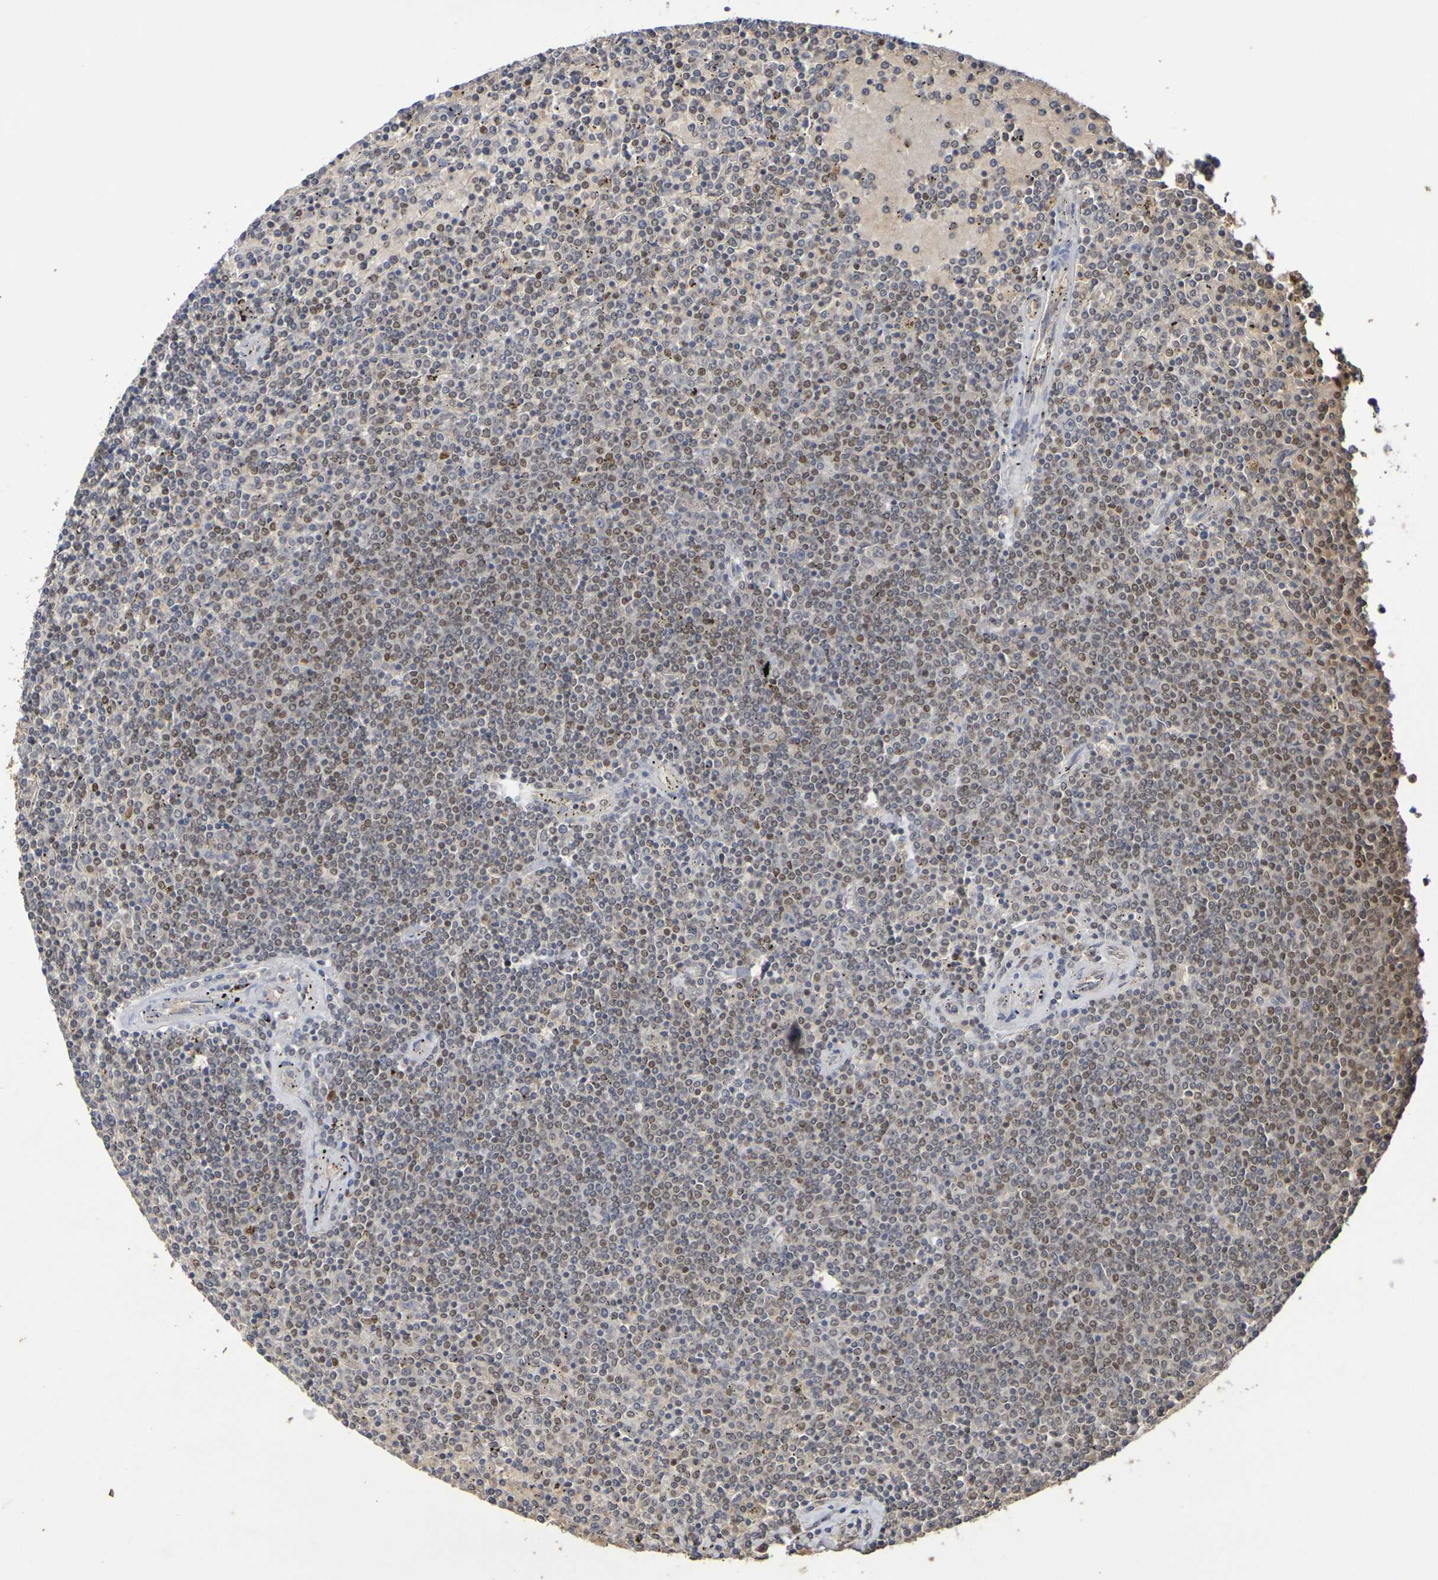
{"staining": {"intensity": "moderate", "quantity": ">75%", "location": "nuclear"}, "tissue": "lymphoma", "cell_type": "Tumor cells", "image_type": "cancer", "snomed": [{"axis": "morphology", "description": "Malignant lymphoma, non-Hodgkin's type, Low grade"}, {"axis": "topography", "description": "Spleen"}], "caption": "DAB immunohistochemical staining of lymphoma exhibits moderate nuclear protein expression in approximately >75% of tumor cells.", "gene": "TERF2", "patient": {"sex": "female", "age": 77}}